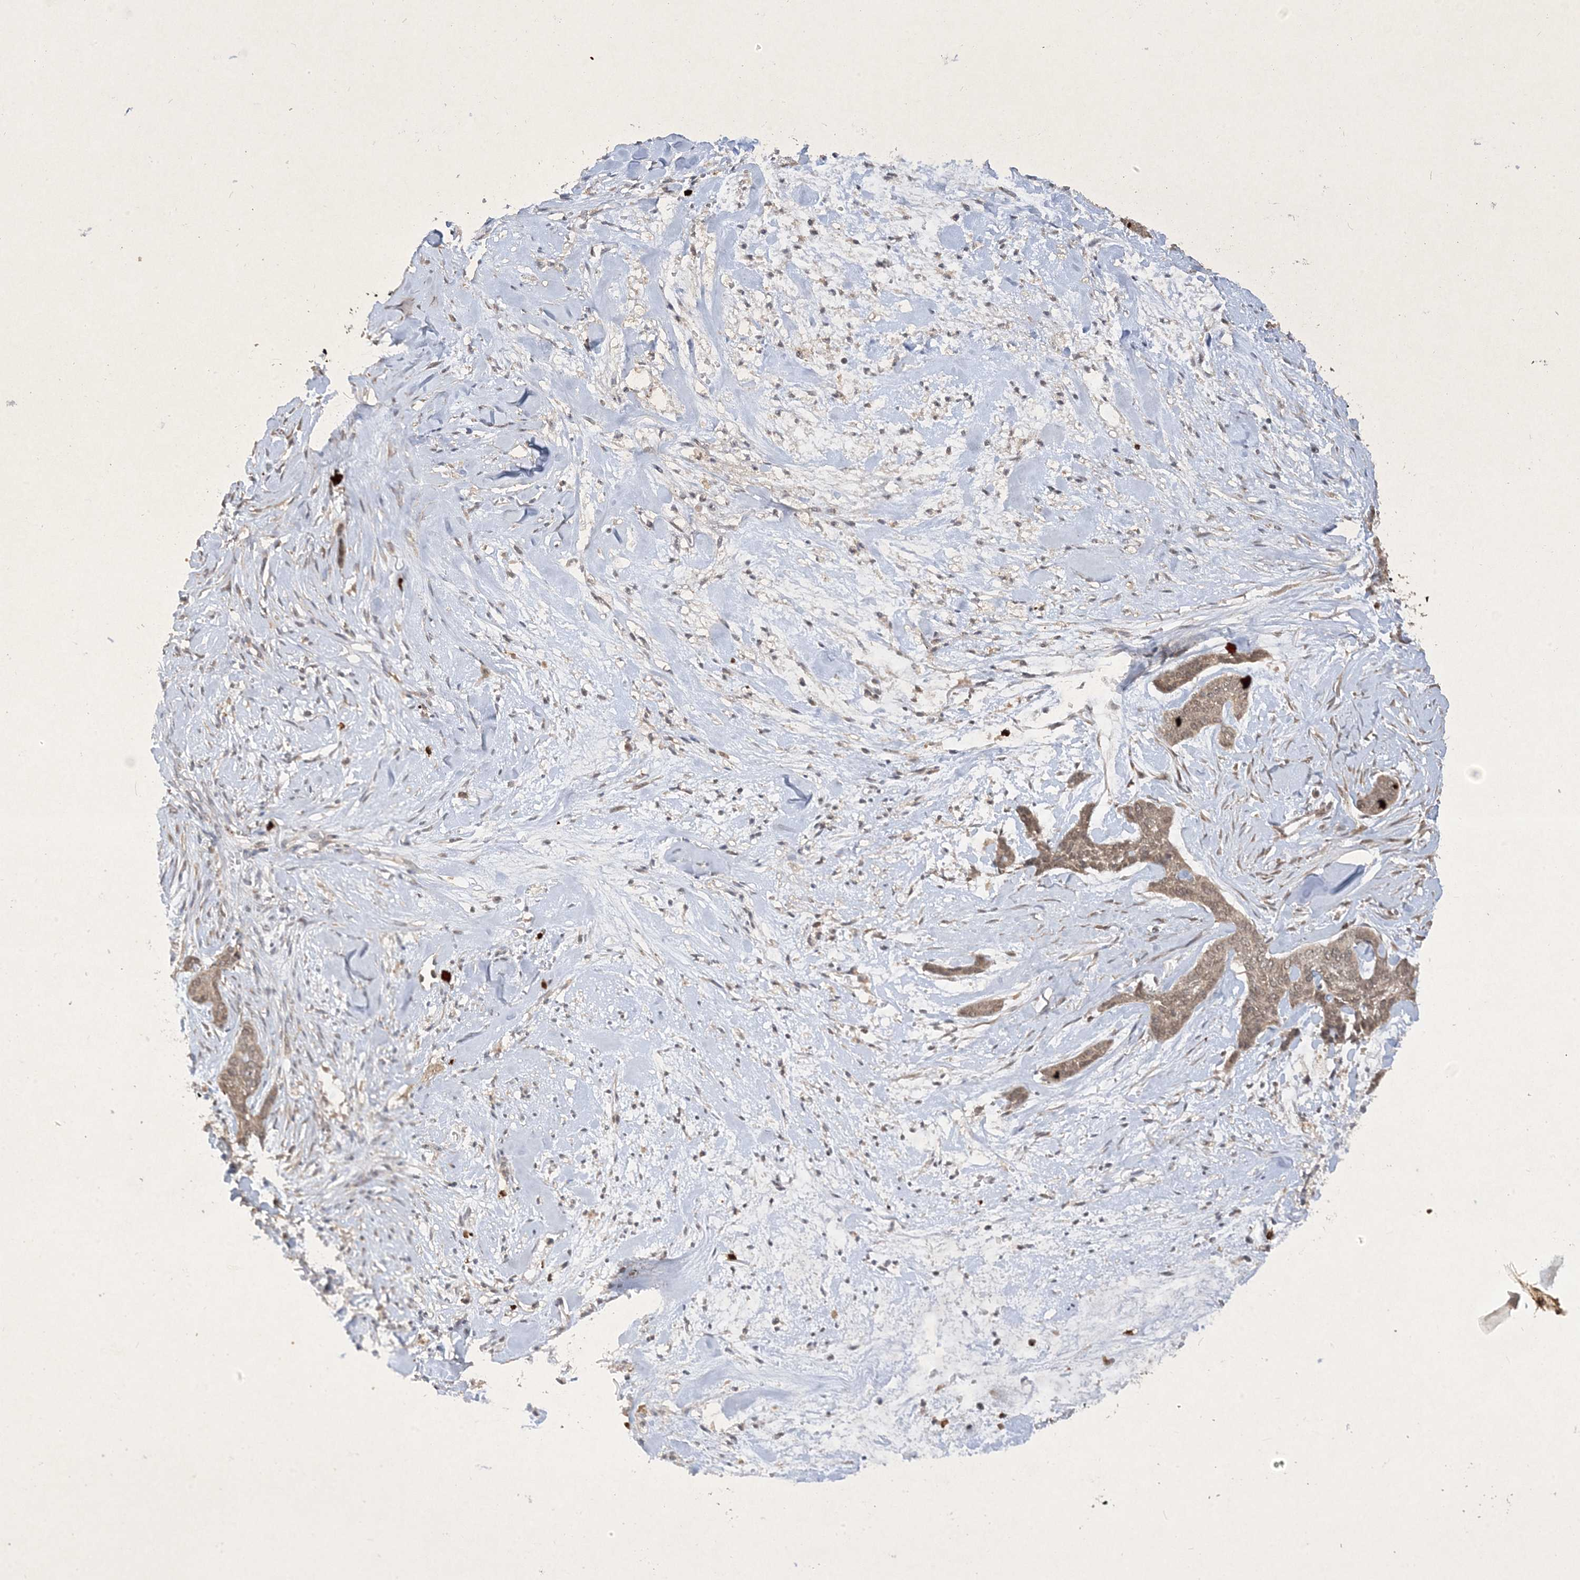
{"staining": {"intensity": "weak", "quantity": ">75%", "location": "cytoplasmic/membranous"}, "tissue": "skin cancer", "cell_type": "Tumor cells", "image_type": "cancer", "snomed": [{"axis": "morphology", "description": "Basal cell carcinoma"}, {"axis": "topography", "description": "Skin"}], "caption": "Protein positivity by immunohistochemistry (IHC) exhibits weak cytoplasmic/membranous expression in approximately >75% of tumor cells in skin cancer (basal cell carcinoma). (Brightfield microscopy of DAB IHC at high magnification).", "gene": "ZNF213", "patient": {"sex": "female", "age": 64}}